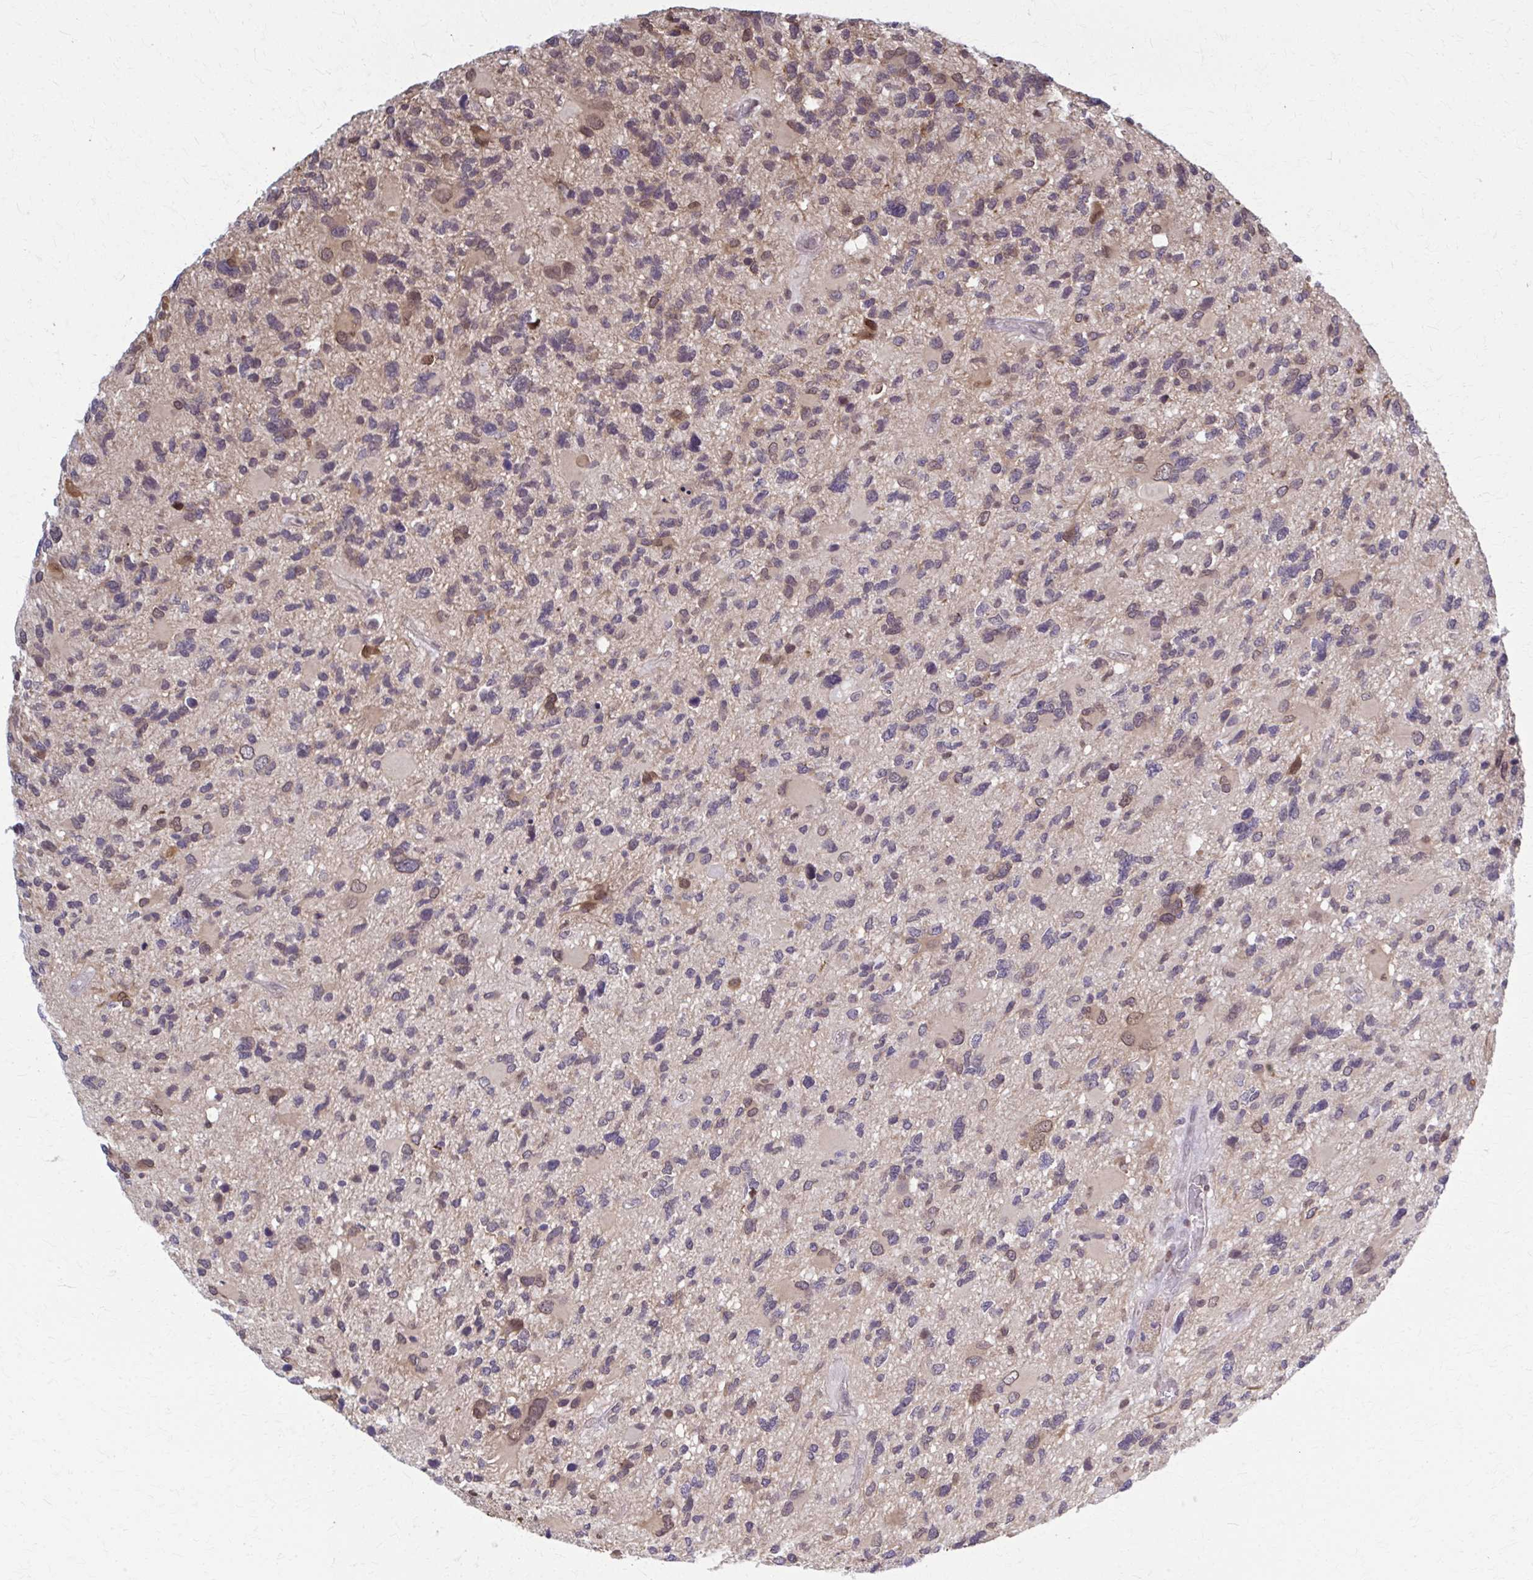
{"staining": {"intensity": "weak", "quantity": "<25%", "location": "cytoplasmic/membranous,nuclear"}, "tissue": "glioma", "cell_type": "Tumor cells", "image_type": "cancer", "snomed": [{"axis": "morphology", "description": "Glioma, malignant, High grade"}, {"axis": "topography", "description": "Brain"}], "caption": "The micrograph demonstrates no significant expression in tumor cells of malignant glioma (high-grade). (DAB immunohistochemistry (IHC), high magnification).", "gene": "MDH1", "patient": {"sex": "female", "age": 11}}